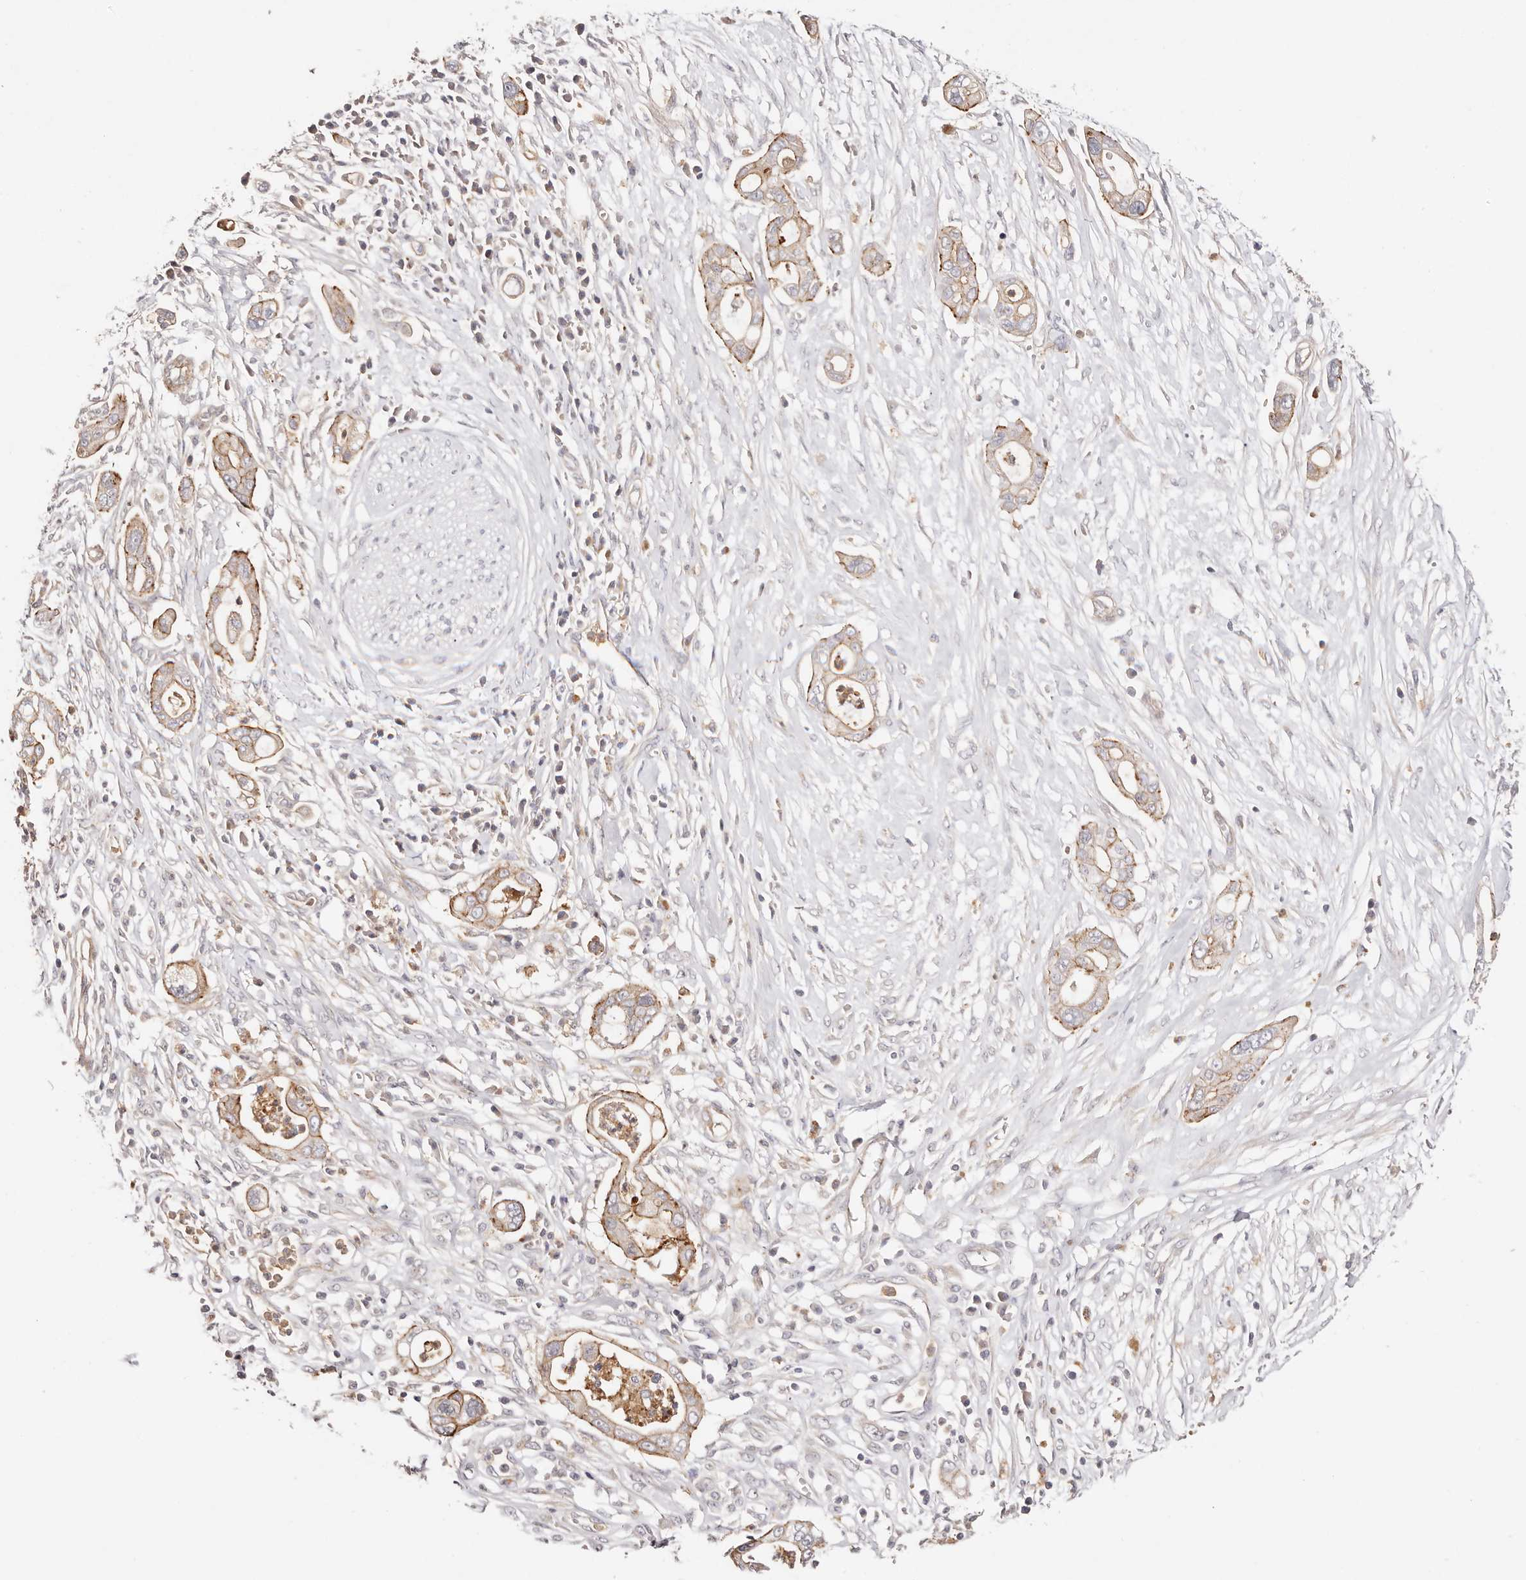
{"staining": {"intensity": "moderate", "quantity": ">75%", "location": "cytoplasmic/membranous"}, "tissue": "pancreatic cancer", "cell_type": "Tumor cells", "image_type": "cancer", "snomed": [{"axis": "morphology", "description": "Adenocarcinoma, NOS"}, {"axis": "topography", "description": "Pancreas"}], "caption": "This image exhibits immunohistochemistry (IHC) staining of pancreatic cancer, with medium moderate cytoplasmic/membranous staining in about >75% of tumor cells.", "gene": "SLC35B2", "patient": {"sex": "male", "age": 68}}